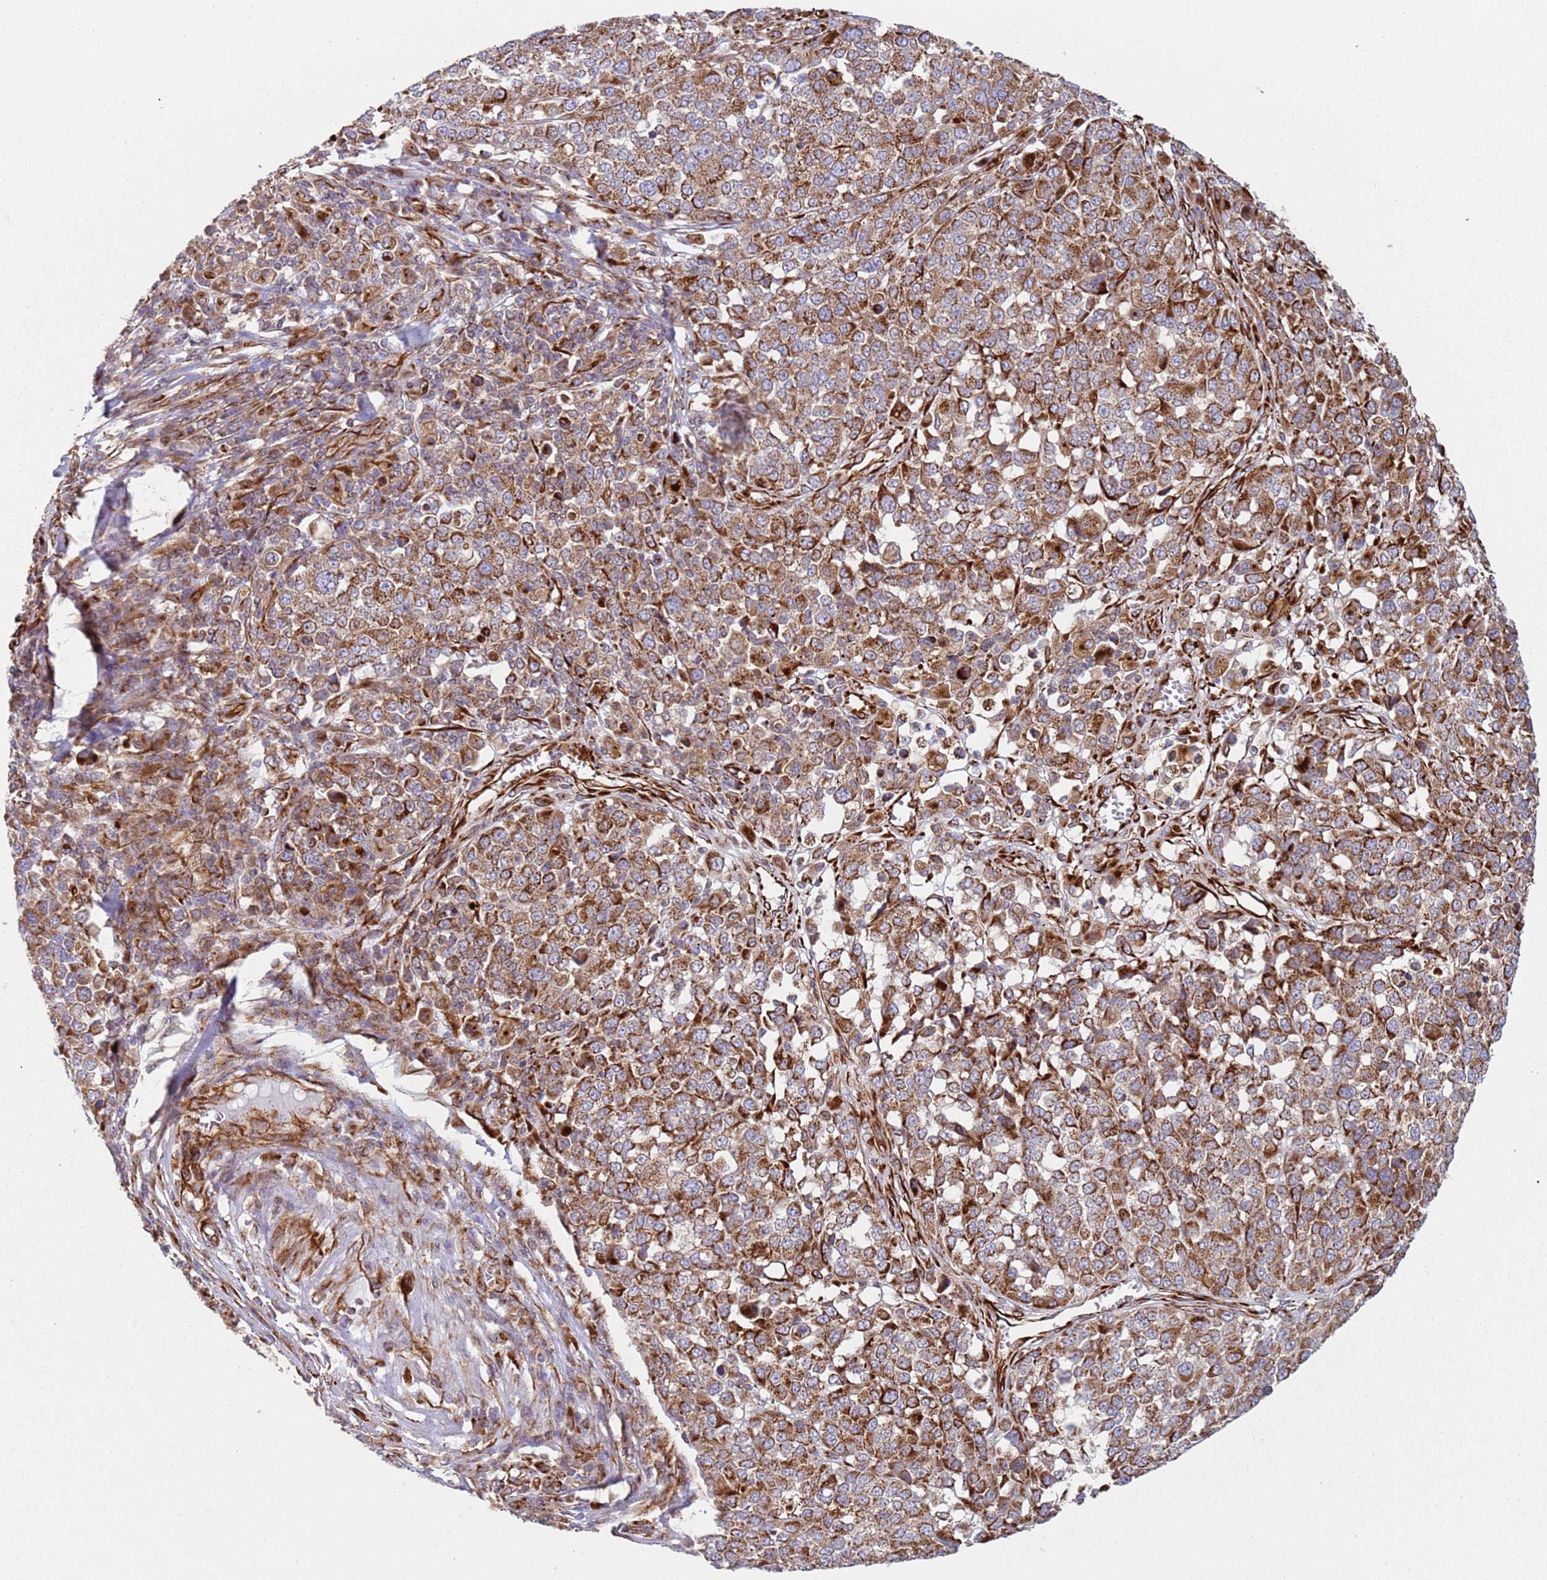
{"staining": {"intensity": "moderate", "quantity": ">75%", "location": "cytoplasmic/membranous"}, "tissue": "melanoma", "cell_type": "Tumor cells", "image_type": "cancer", "snomed": [{"axis": "morphology", "description": "Malignant melanoma, Metastatic site"}, {"axis": "topography", "description": "Lymph node"}], "caption": "The image exhibits a brown stain indicating the presence of a protein in the cytoplasmic/membranous of tumor cells in malignant melanoma (metastatic site). The protein of interest is shown in brown color, while the nuclei are stained blue.", "gene": "SNAPIN", "patient": {"sex": "male", "age": 44}}